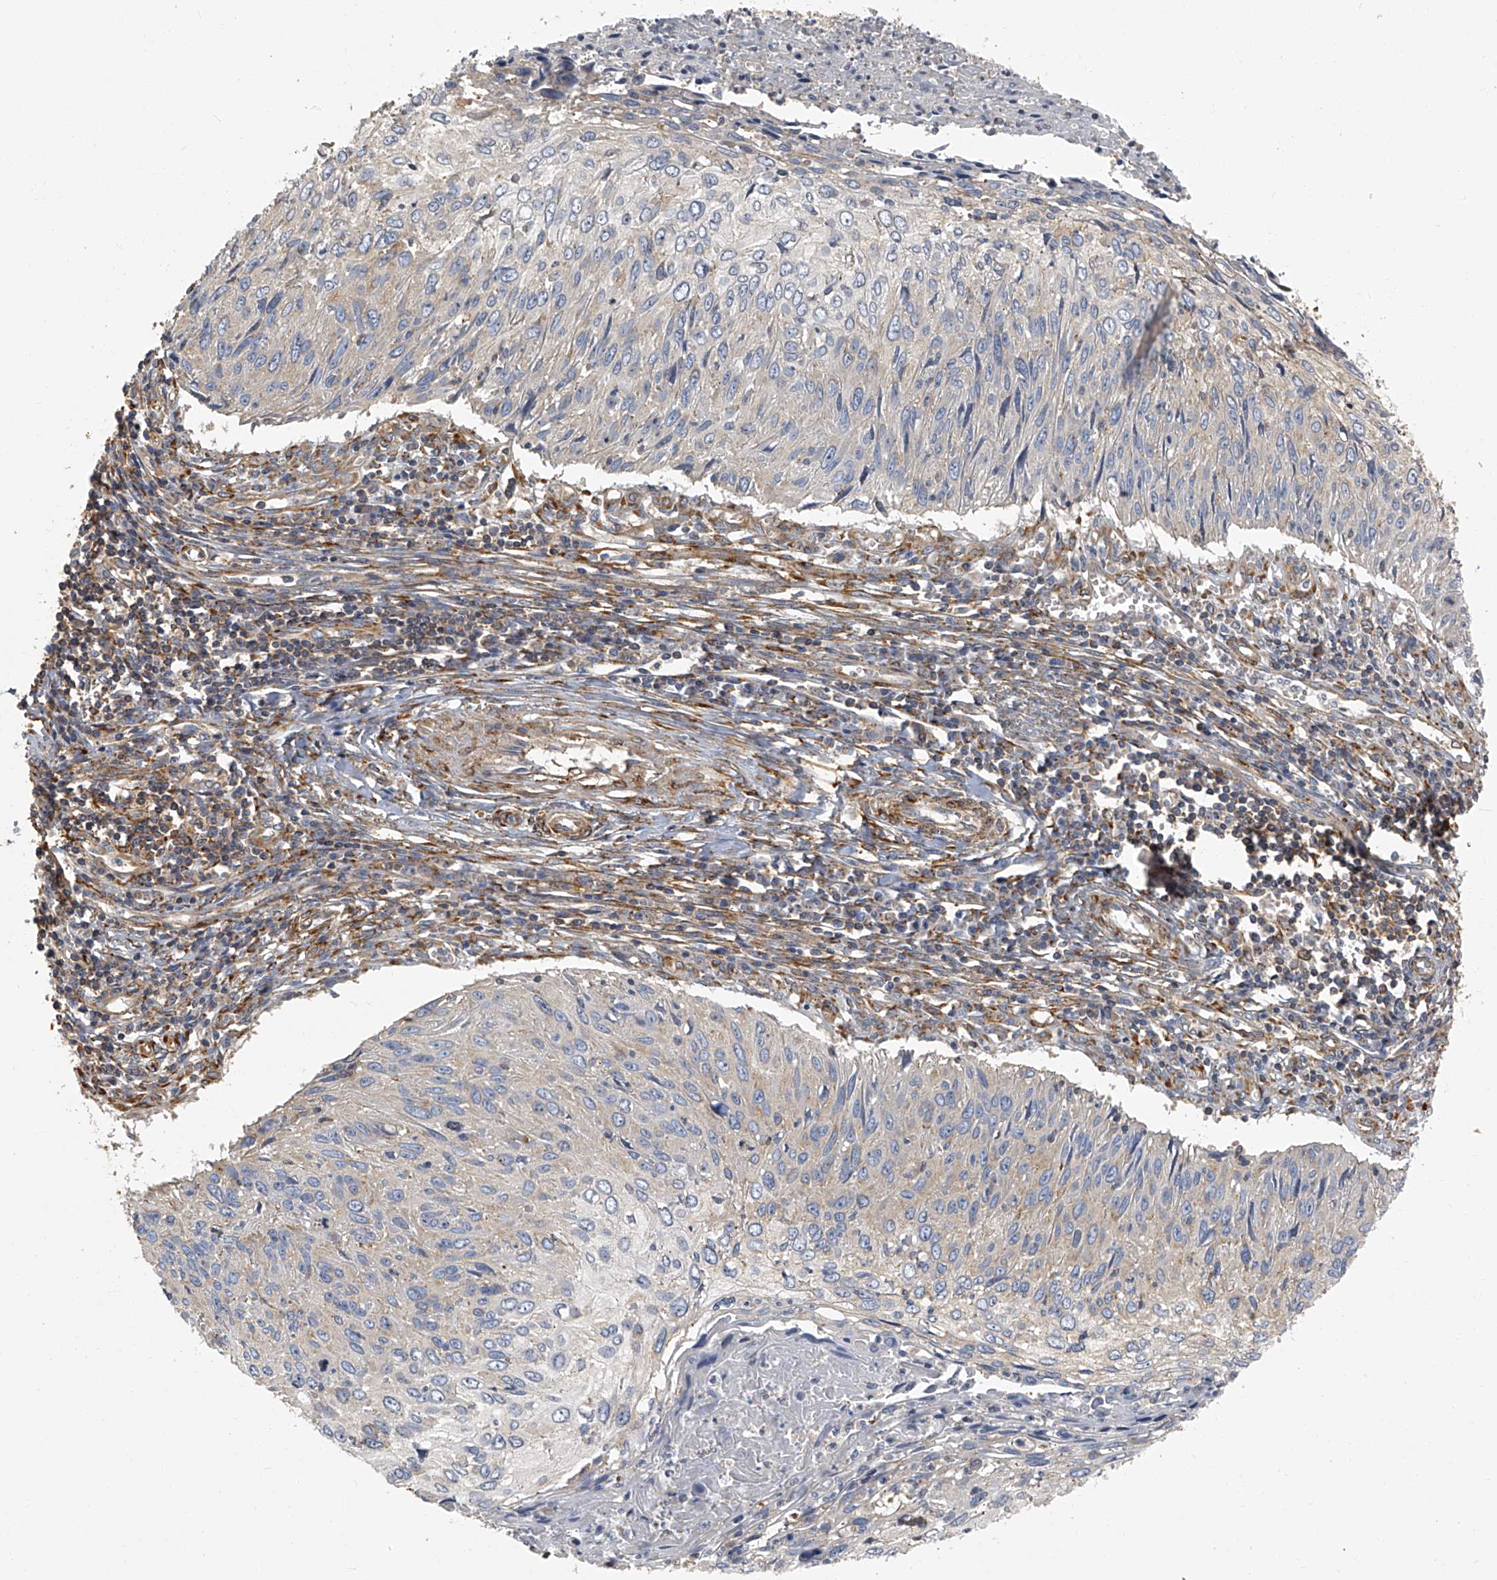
{"staining": {"intensity": "negative", "quantity": "none", "location": "none"}, "tissue": "cervical cancer", "cell_type": "Tumor cells", "image_type": "cancer", "snomed": [{"axis": "morphology", "description": "Squamous cell carcinoma, NOS"}, {"axis": "topography", "description": "Cervix"}], "caption": "Tumor cells show no significant protein staining in cervical squamous cell carcinoma.", "gene": "SEPTIN7", "patient": {"sex": "female", "age": 51}}